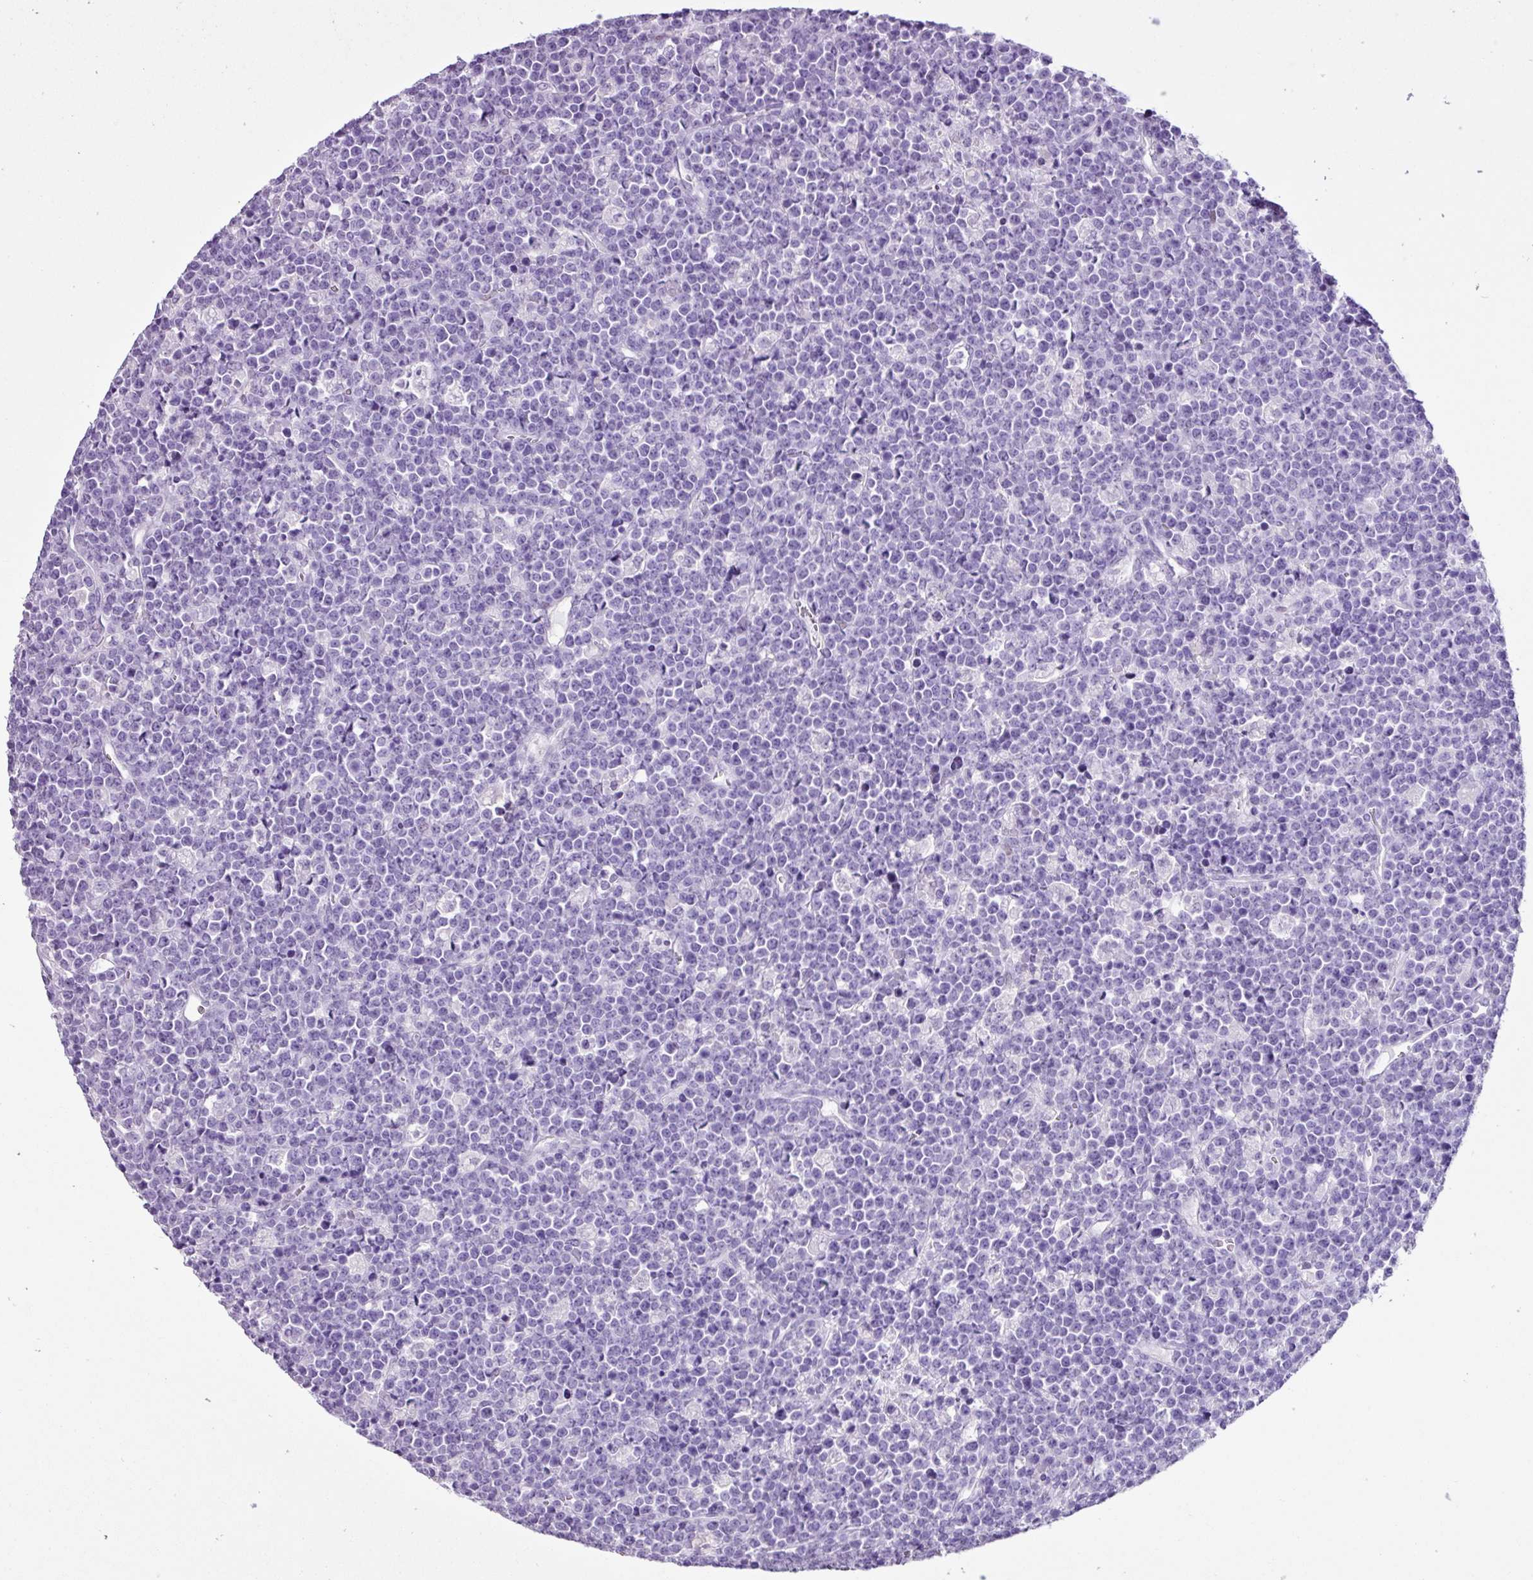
{"staining": {"intensity": "negative", "quantity": "none", "location": "none"}, "tissue": "lymphoma", "cell_type": "Tumor cells", "image_type": "cancer", "snomed": [{"axis": "morphology", "description": "Malignant lymphoma, non-Hodgkin's type, High grade"}, {"axis": "topography", "description": "Ovary"}], "caption": "A histopathology image of lymphoma stained for a protein shows no brown staining in tumor cells. (Brightfield microscopy of DAB (3,3'-diaminobenzidine) immunohistochemistry at high magnification).", "gene": "PGR", "patient": {"sex": "female", "age": 56}}